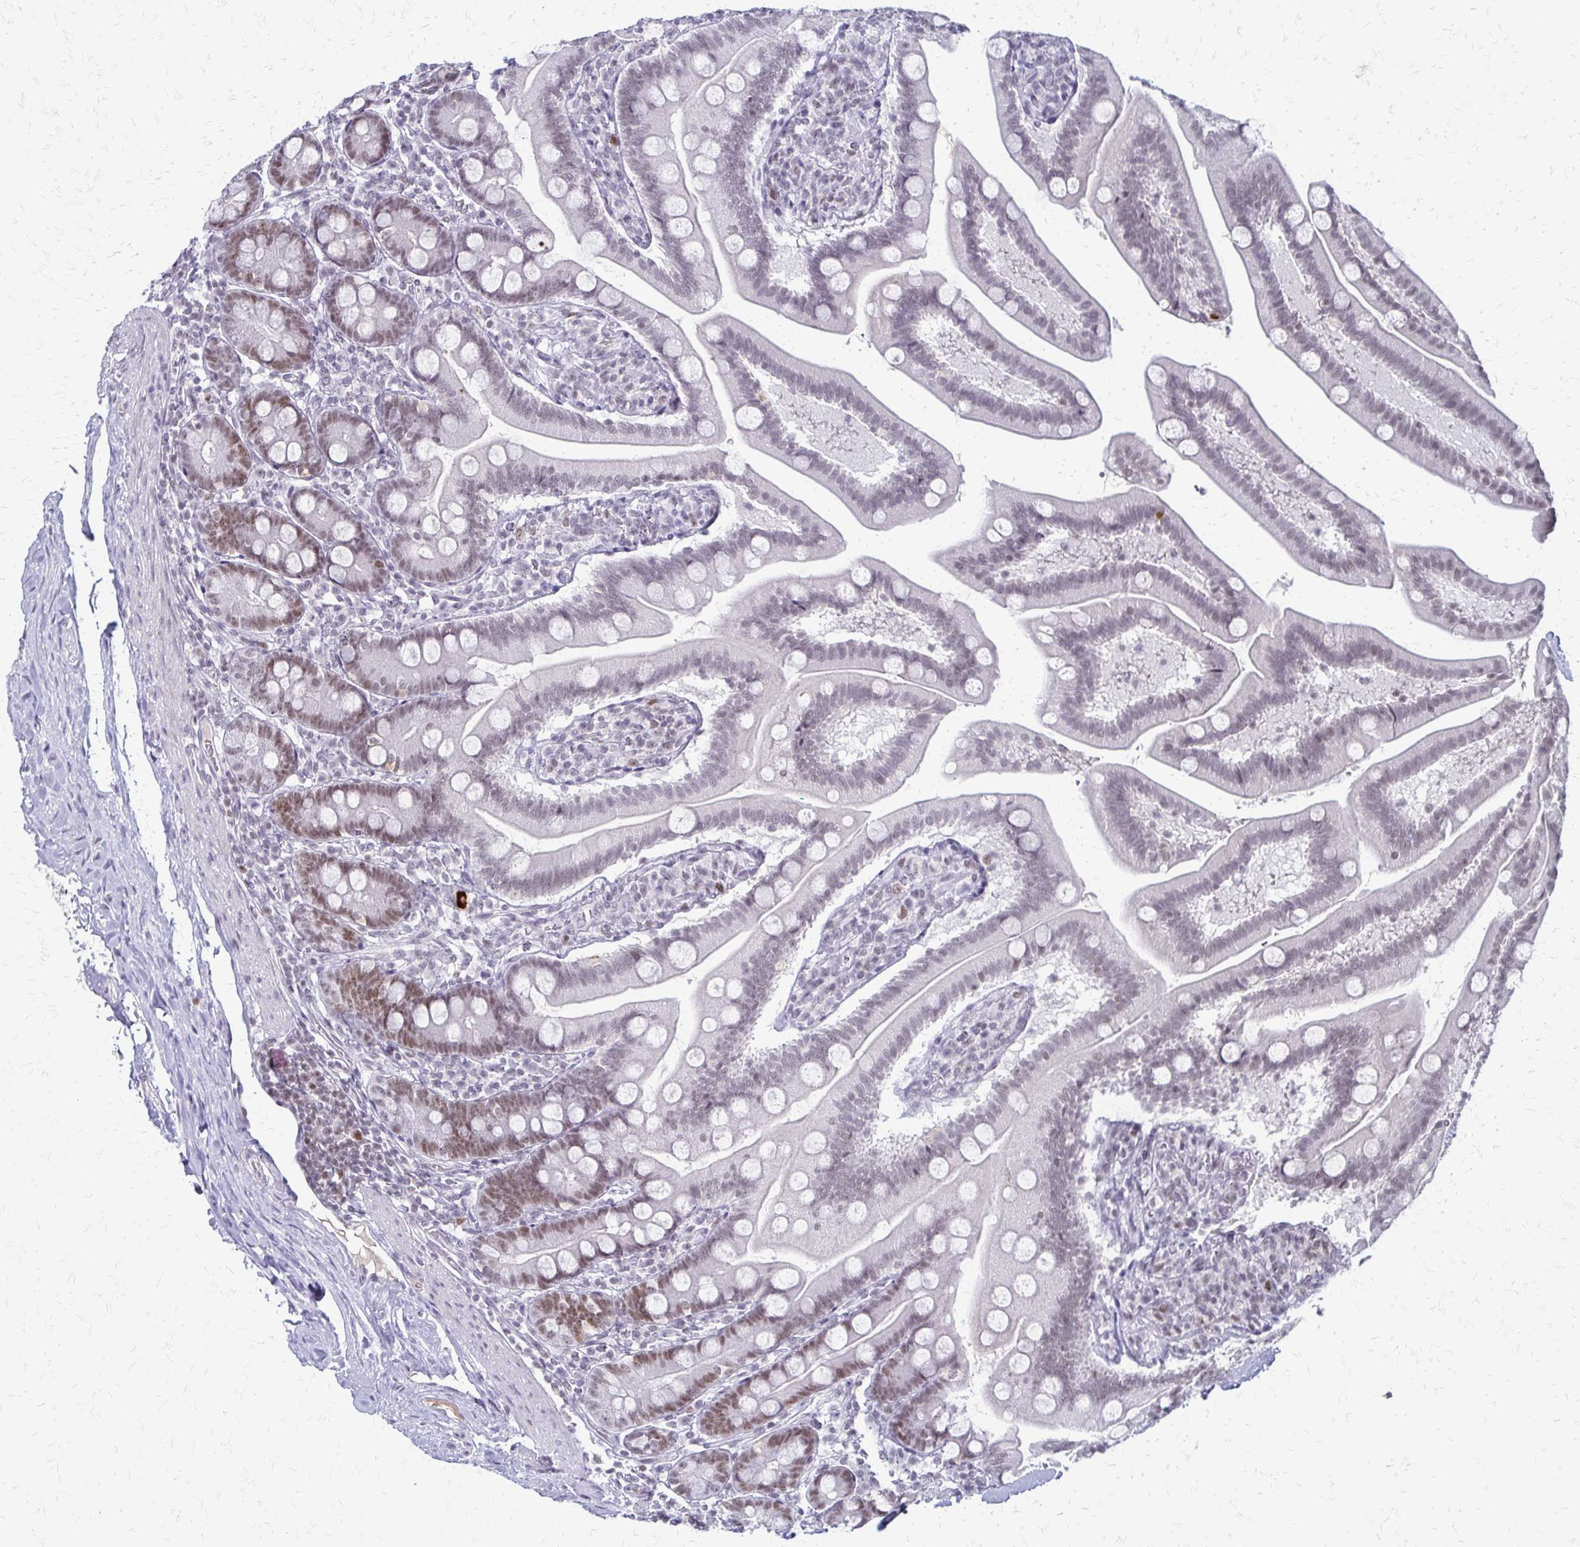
{"staining": {"intensity": "moderate", "quantity": ">75%", "location": "nuclear"}, "tissue": "duodenum", "cell_type": "Glandular cells", "image_type": "normal", "snomed": [{"axis": "morphology", "description": "Normal tissue, NOS"}, {"axis": "topography", "description": "Duodenum"}], "caption": "Approximately >75% of glandular cells in benign human duodenum exhibit moderate nuclear protein expression as visualized by brown immunohistochemical staining.", "gene": "EED", "patient": {"sex": "female", "age": 67}}